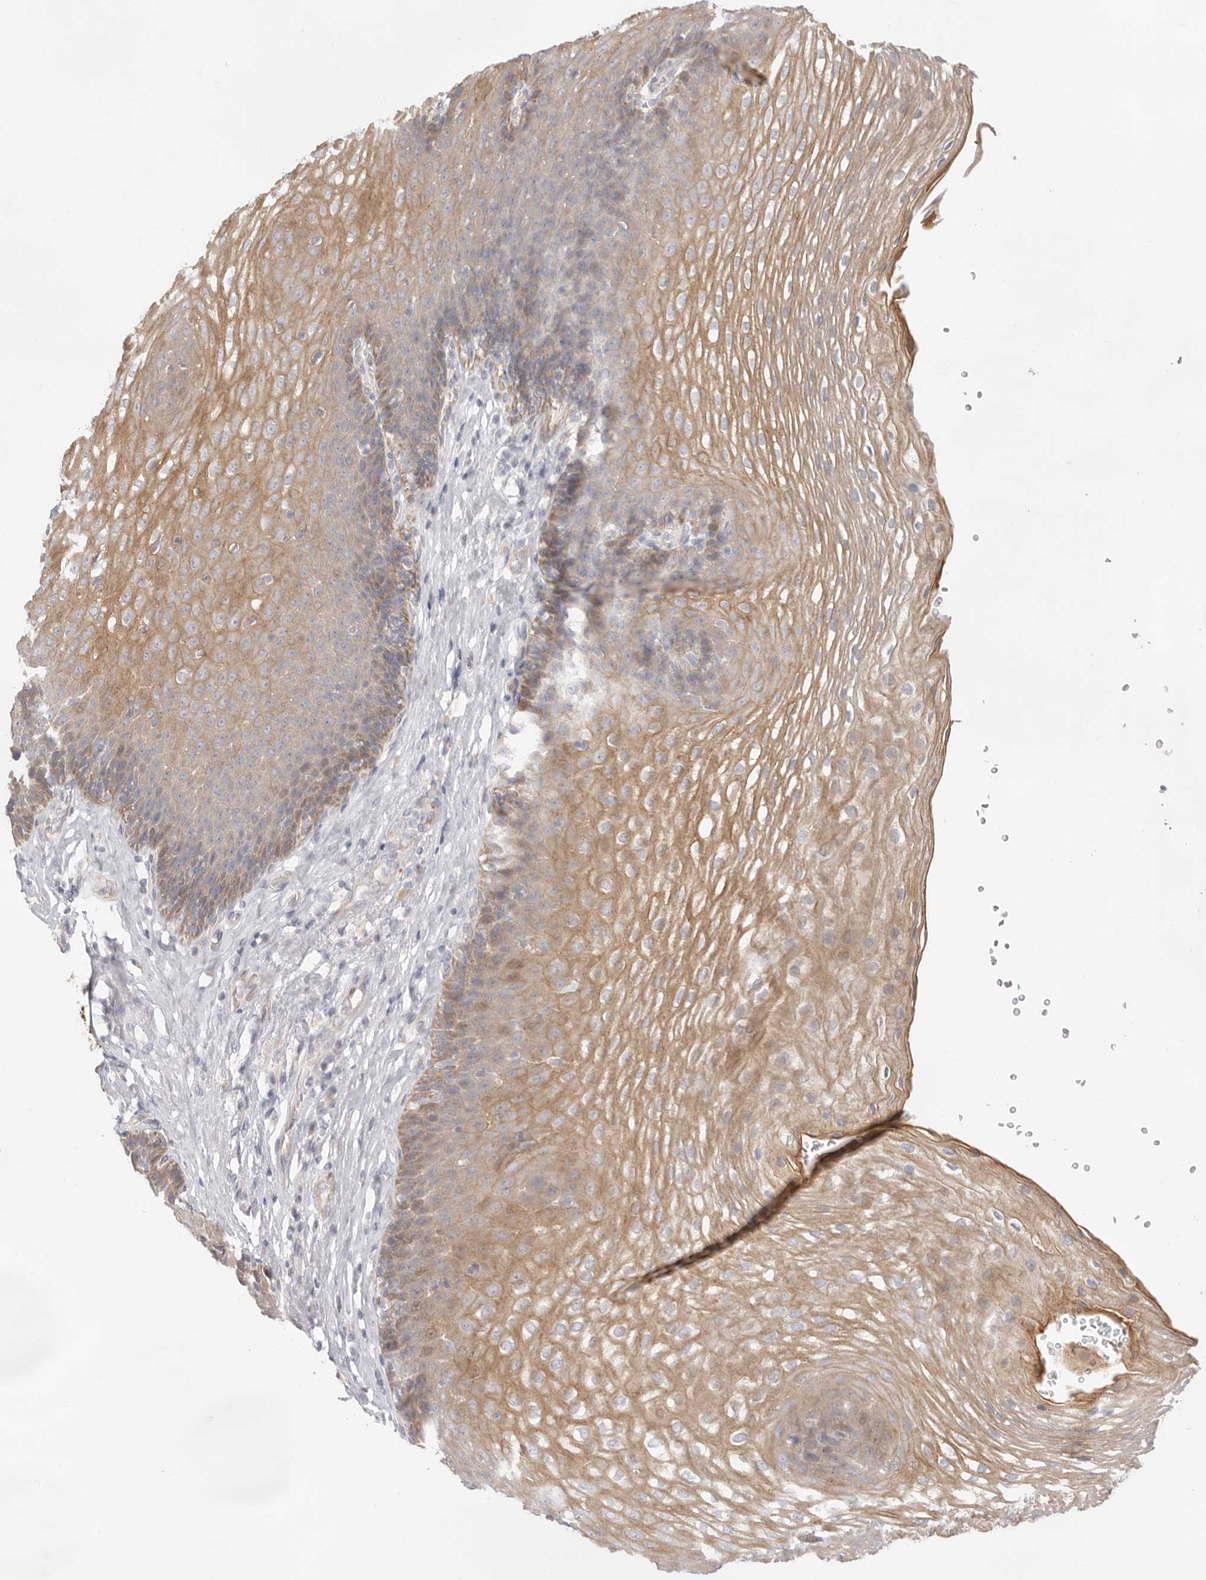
{"staining": {"intensity": "moderate", "quantity": "25%-75%", "location": "cytoplasmic/membranous"}, "tissue": "esophagus", "cell_type": "Squamous epithelial cells", "image_type": "normal", "snomed": [{"axis": "morphology", "description": "Normal tissue, NOS"}, {"axis": "topography", "description": "Esophagus"}], "caption": "This micrograph demonstrates normal esophagus stained with IHC to label a protein in brown. The cytoplasmic/membranous of squamous epithelial cells show moderate positivity for the protein. Nuclei are counter-stained blue.", "gene": "USH1C", "patient": {"sex": "female", "age": 66}}